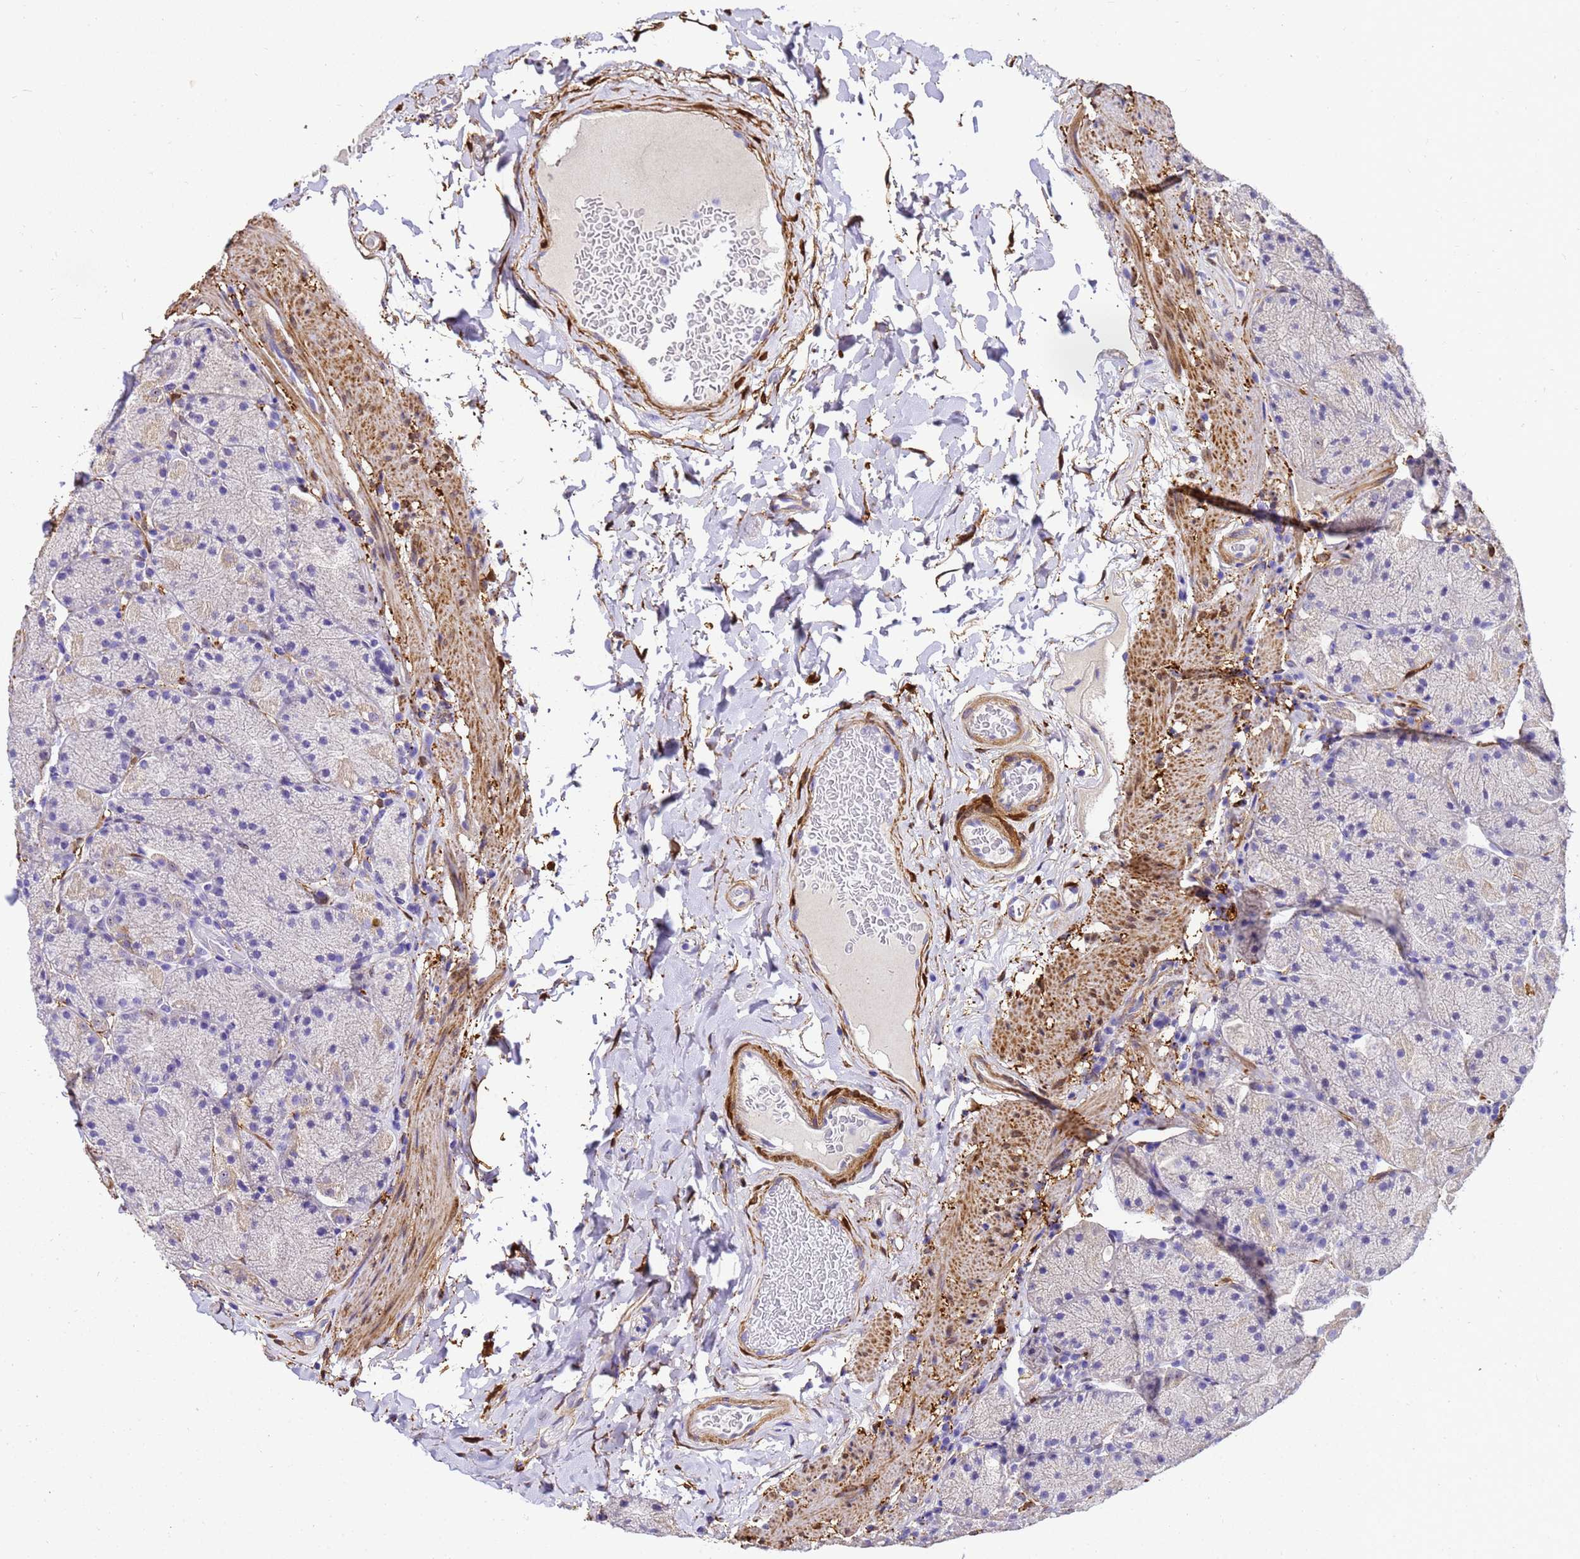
{"staining": {"intensity": "negative", "quantity": "none", "location": "none"}, "tissue": "stomach", "cell_type": "Glandular cells", "image_type": "normal", "snomed": [{"axis": "morphology", "description": "Normal tissue, NOS"}, {"axis": "topography", "description": "Stomach, upper"}, {"axis": "topography", "description": "Stomach, lower"}], "caption": "Immunohistochemical staining of normal human stomach demonstrates no significant positivity in glandular cells. The staining is performed using DAB brown chromogen with nuclei counter-stained in using hematoxylin.", "gene": "HSPB6", "patient": {"sex": "male", "age": 67}}